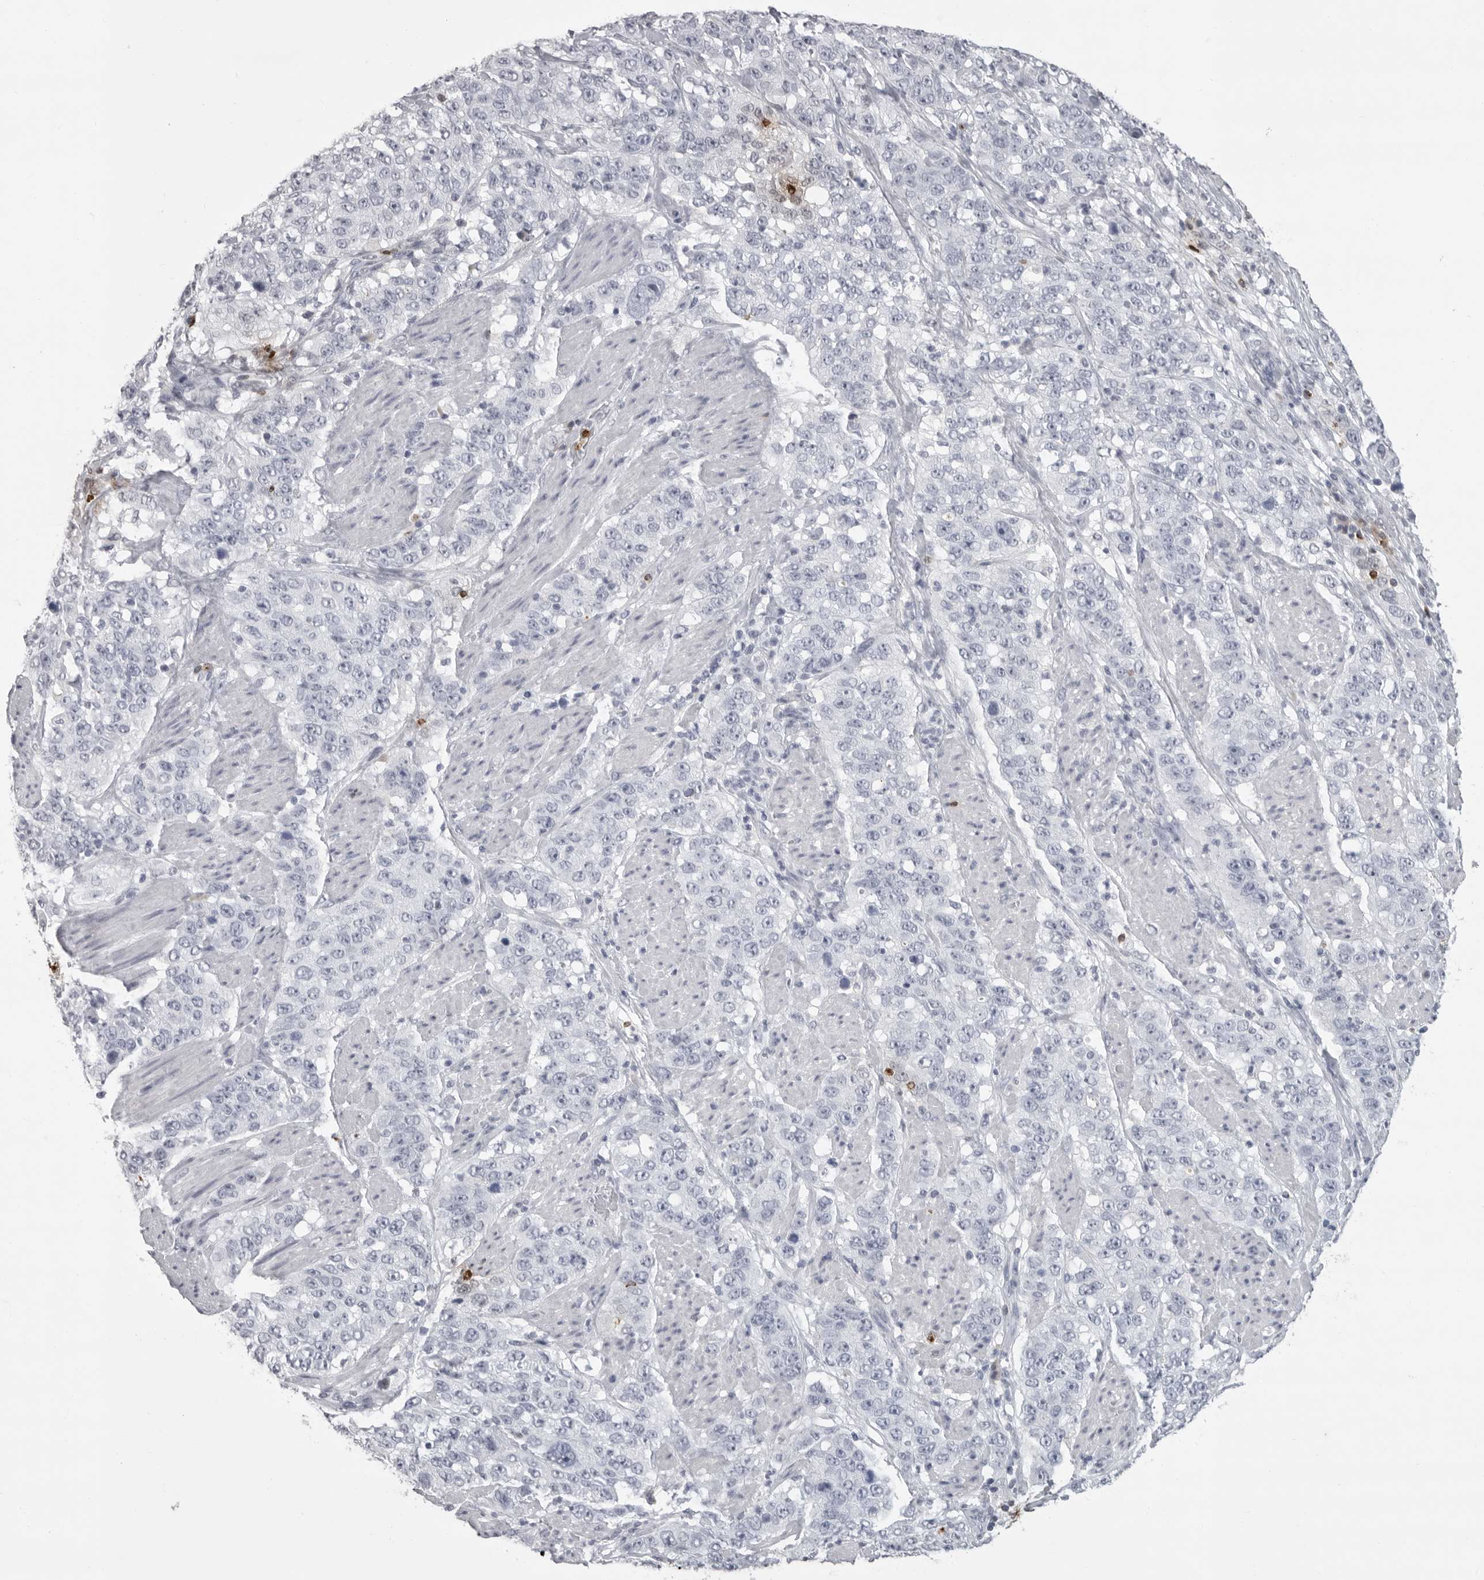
{"staining": {"intensity": "negative", "quantity": "none", "location": "none"}, "tissue": "stomach cancer", "cell_type": "Tumor cells", "image_type": "cancer", "snomed": [{"axis": "morphology", "description": "Adenocarcinoma, NOS"}, {"axis": "topography", "description": "Stomach"}], "caption": "Stomach cancer (adenocarcinoma) stained for a protein using immunohistochemistry (IHC) shows no positivity tumor cells.", "gene": "GNLY", "patient": {"sex": "male", "age": 48}}